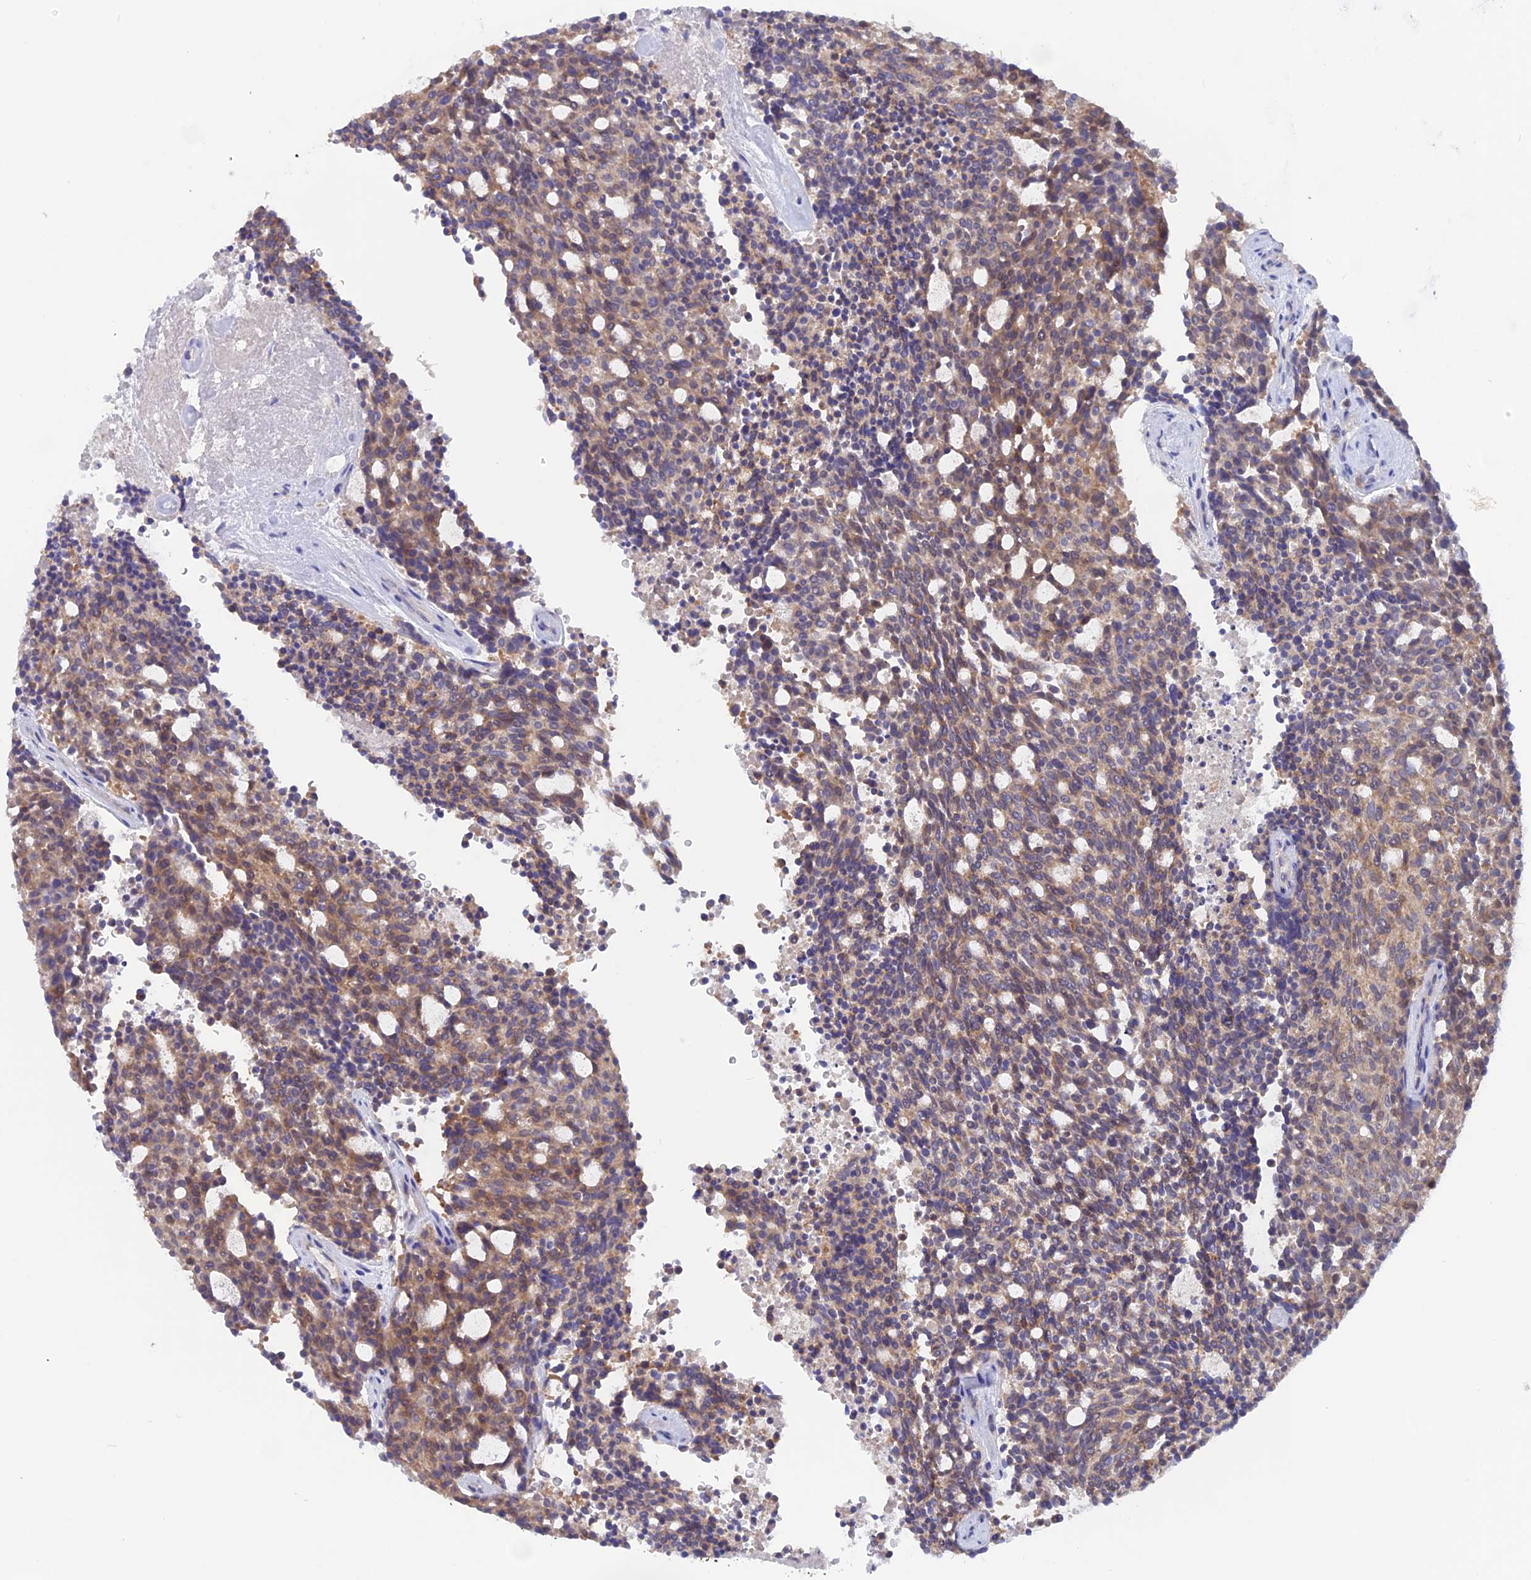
{"staining": {"intensity": "moderate", "quantity": ">75%", "location": "cytoplasmic/membranous"}, "tissue": "carcinoid", "cell_type": "Tumor cells", "image_type": "cancer", "snomed": [{"axis": "morphology", "description": "Carcinoid, malignant, NOS"}, {"axis": "topography", "description": "Pancreas"}], "caption": "Immunohistochemistry photomicrograph of human carcinoid stained for a protein (brown), which displays medium levels of moderate cytoplasmic/membranous expression in approximately >75% of tumor cells.", "gene": "LZTFL1", "patient": {"sex": "female", "age": 54}}